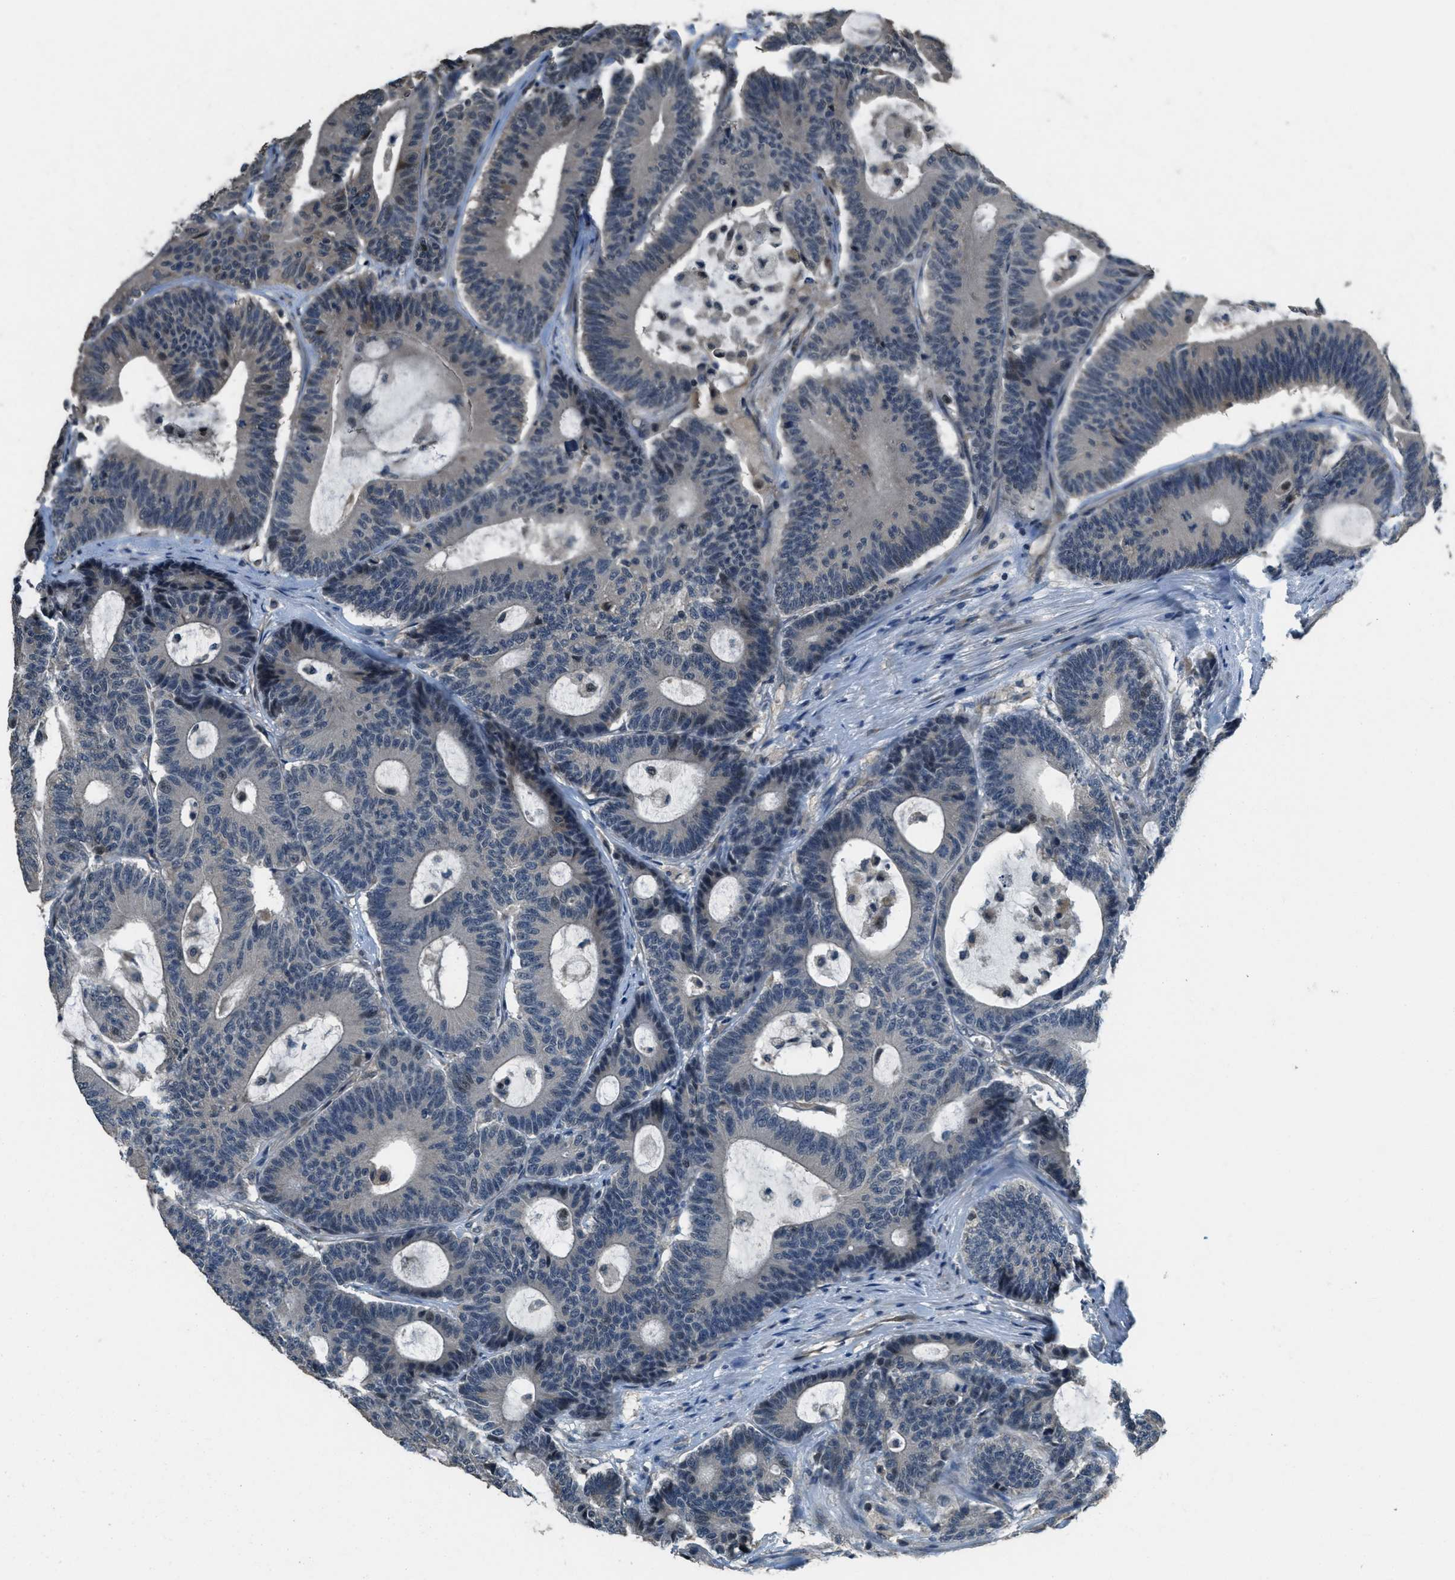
{"staining": {"intensity": "moderate", "quantity": "<25%", "location": "nuclear"}, "tissue": "colorectal cancer", "cell_type": "Tumor cells", "image_type": "cancer", "snomed": [{"axis": "morphology", "description": "Adenocarcinoma, NOS"}, {"axis": "topography", "description": "Colon"}], "caption": "IHC staining of colorectal cancer, which displays low levels of moderate nuclear positivity in about <25% of tumor cells indicating moderate nuclear protein staining. The staining was performed using DAB (brown) for protein detection and nuclei were counterstained in hematoxylin (blue).", "gene": "NAT1", "patient": {"sex": "female", "age": 84}}